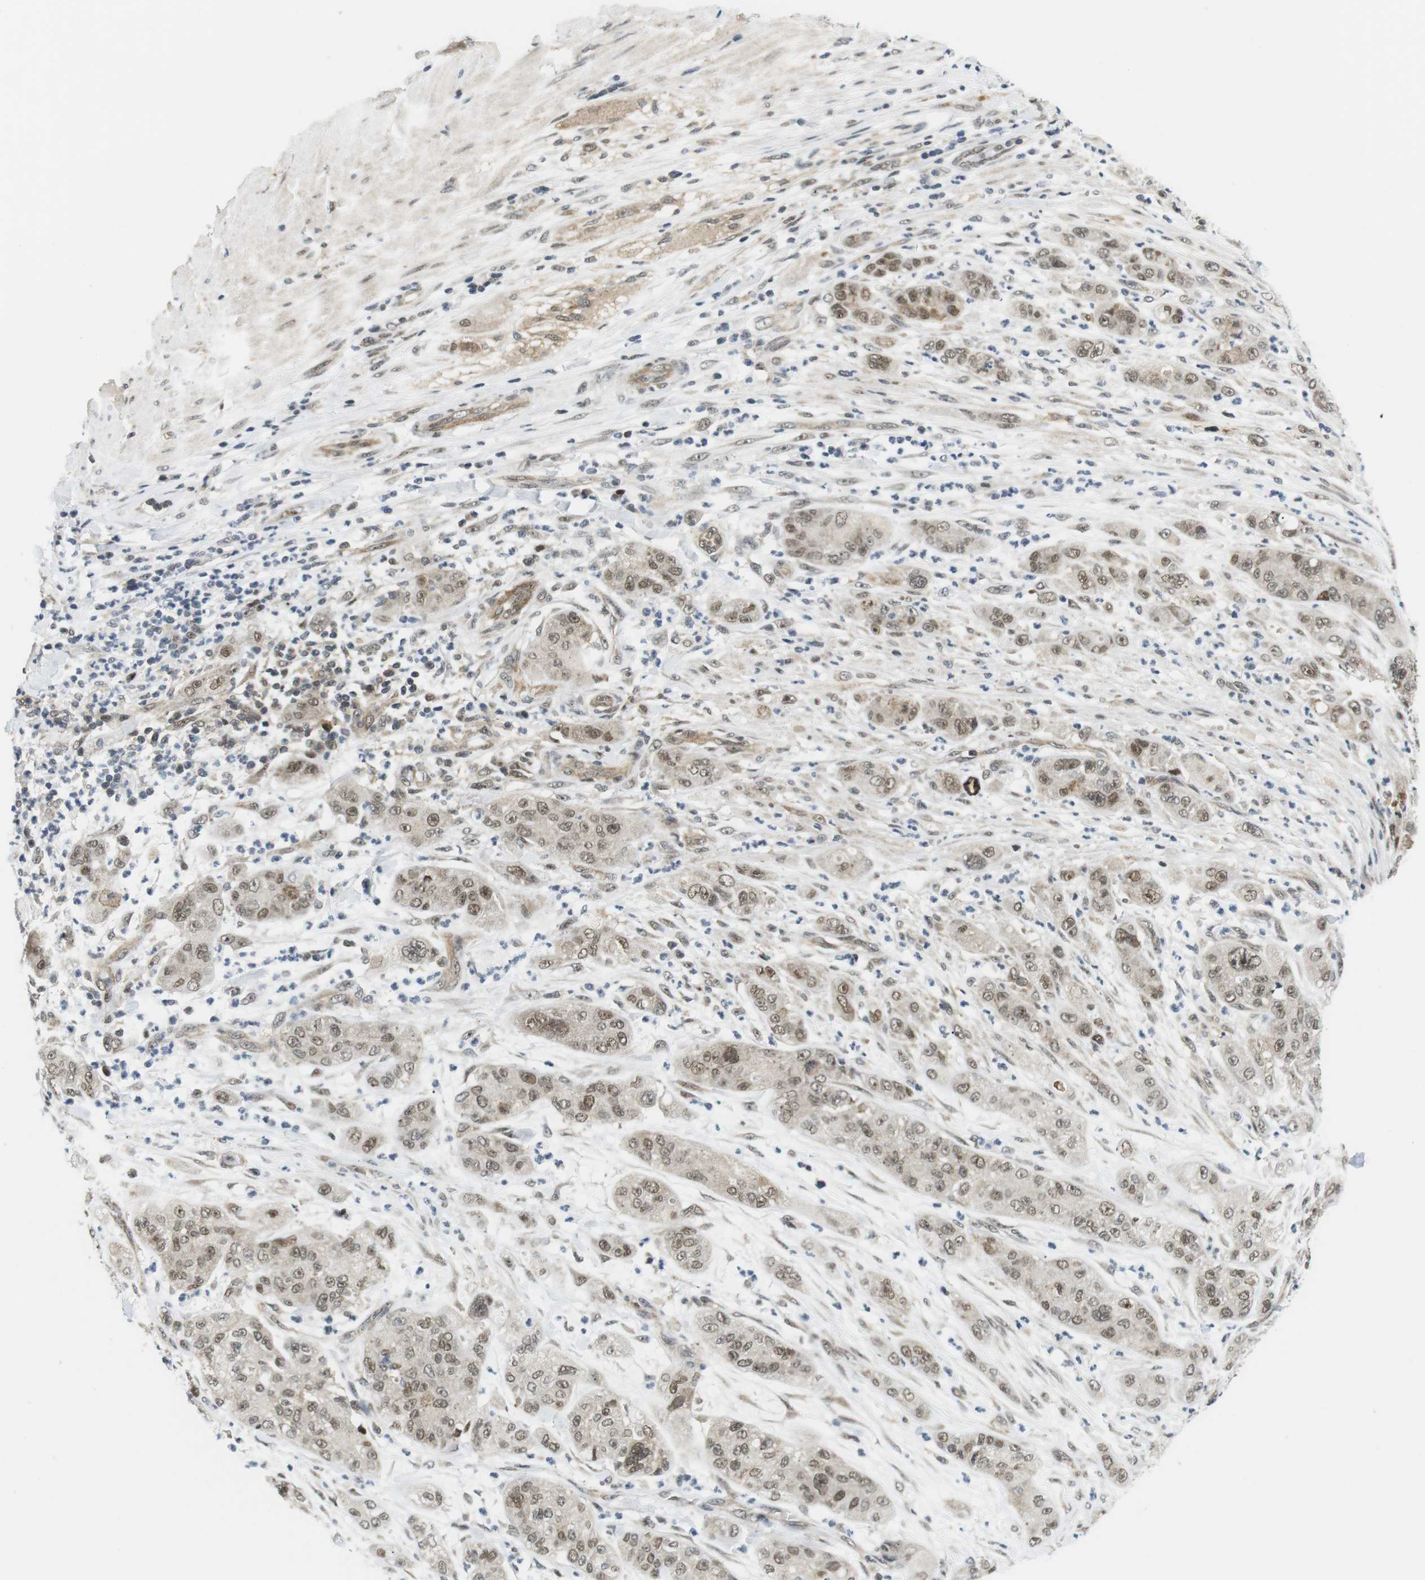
{"staining": {"intensity": "weak", "quantity": ">75%", "location": "cytoplasmic/membranous,nuclear"}, "tissue": "pancreatic cancer", "cell_type": "Tumor cells", "image_type": "cancer", "snomed": [{"axis": "morphology", "description": "Adenocarcinoma, NOS"}, {"axis": "topography", "description": "Pancreas"}], "caption": "Pancreatic cancer (adenocarcinoma) tissue reveals weak cytoplasmic/membranous and nuclear expression in approximately >75% of tumor cells", "gene": "CSNK2B", "patient": {"sex": "female", "age": 78}}